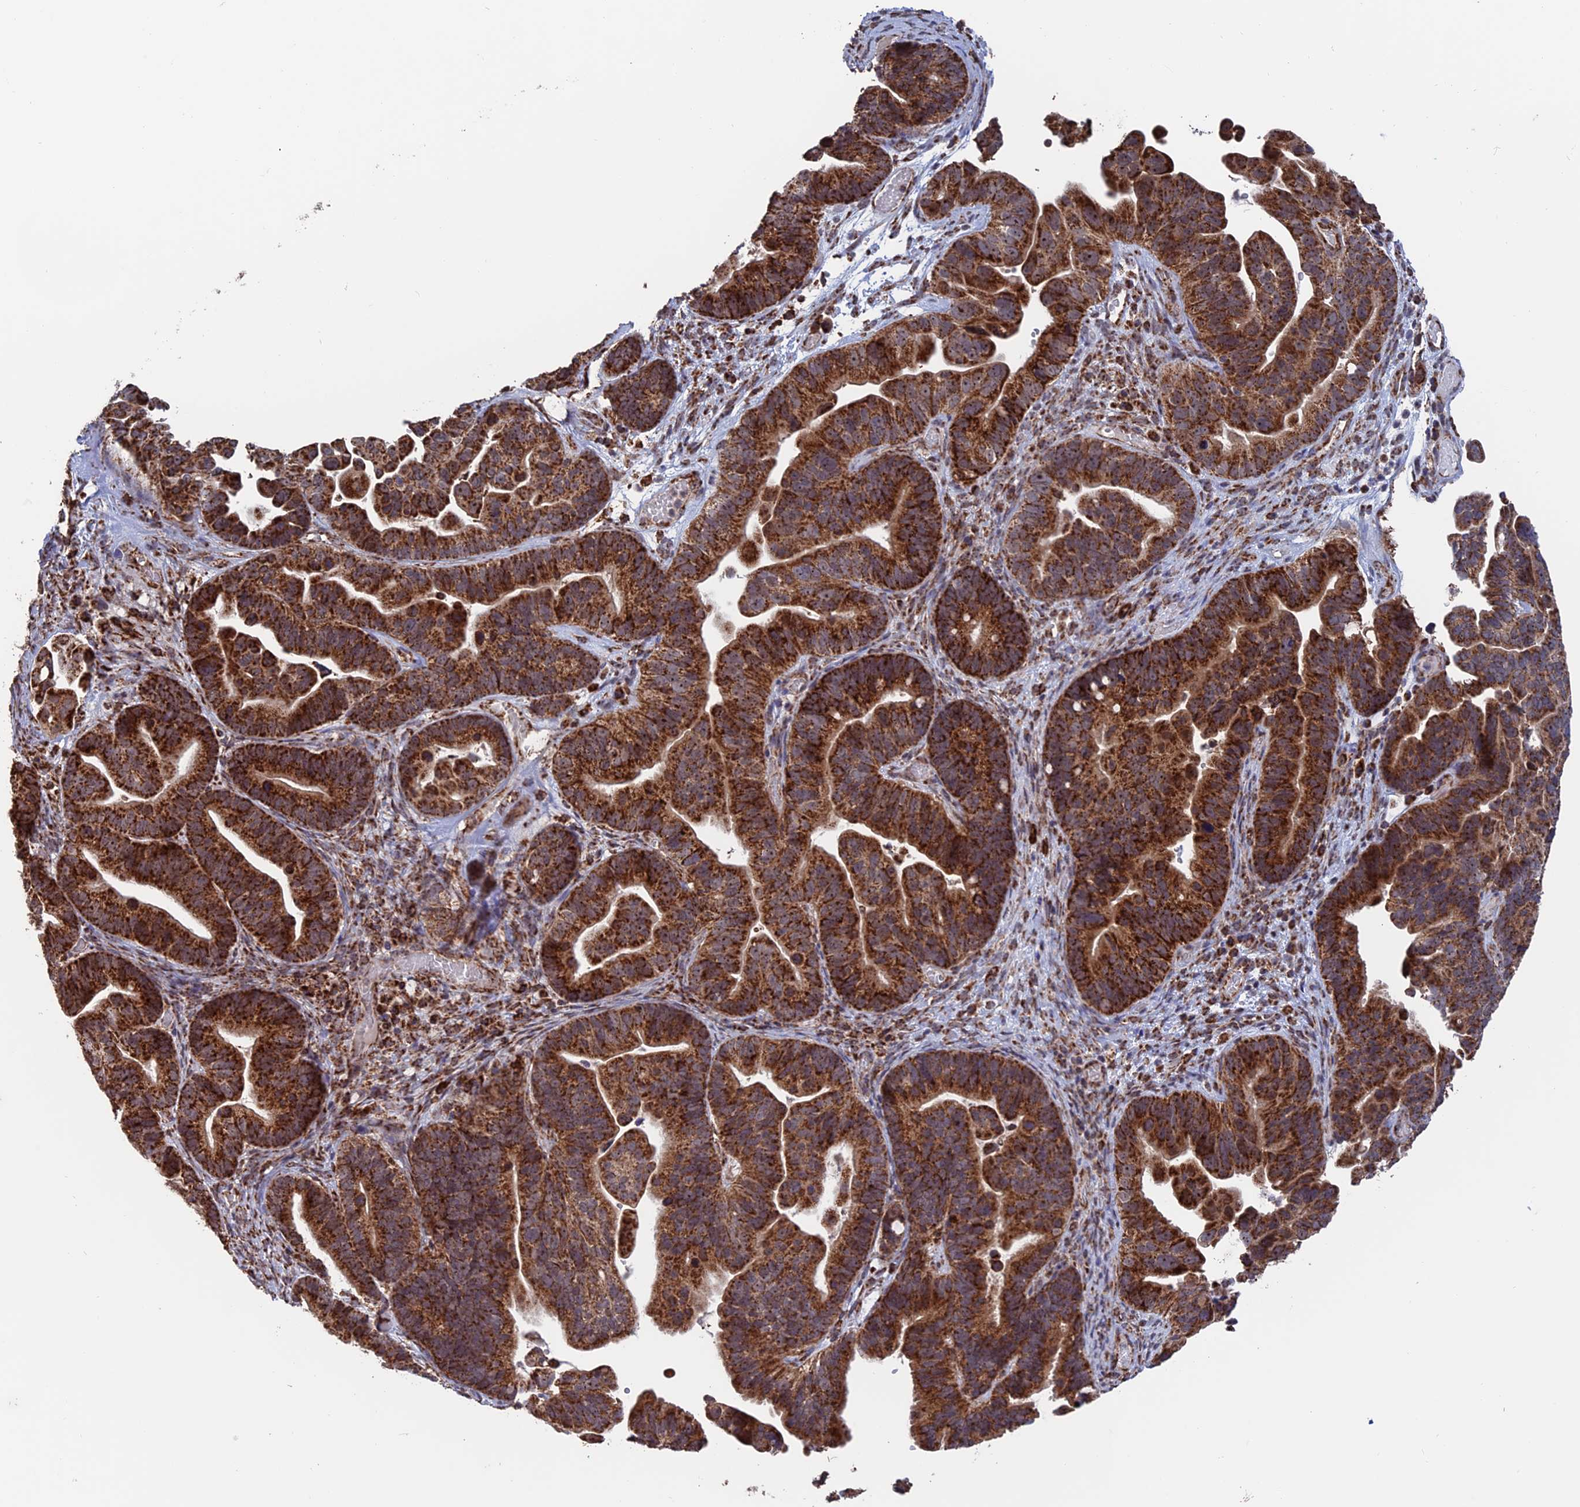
{"staining": {"intensity": "strong", "quantity": ">75%", "location": "cytoplasmic/membranous"}, "tissue": "ovarian cancer", "cell_type": "Tumor cells", "image_type": "cancer", "snomed": [{"axis": "morphology", "description": "Cystadenocarcinoma, serous, NOS"}, {"axis": "topography", "description": "Ovary"}], "caption": "Immunohistochemical staining of human ovarian cancer (serous cystadenocarcinoma) exhibits high levels of strong cytoplasmic/membranous staining in approximately >75% of tumor cells.", "gene": "DTYMK", "patient": {"sex": "female", "age": 56}}